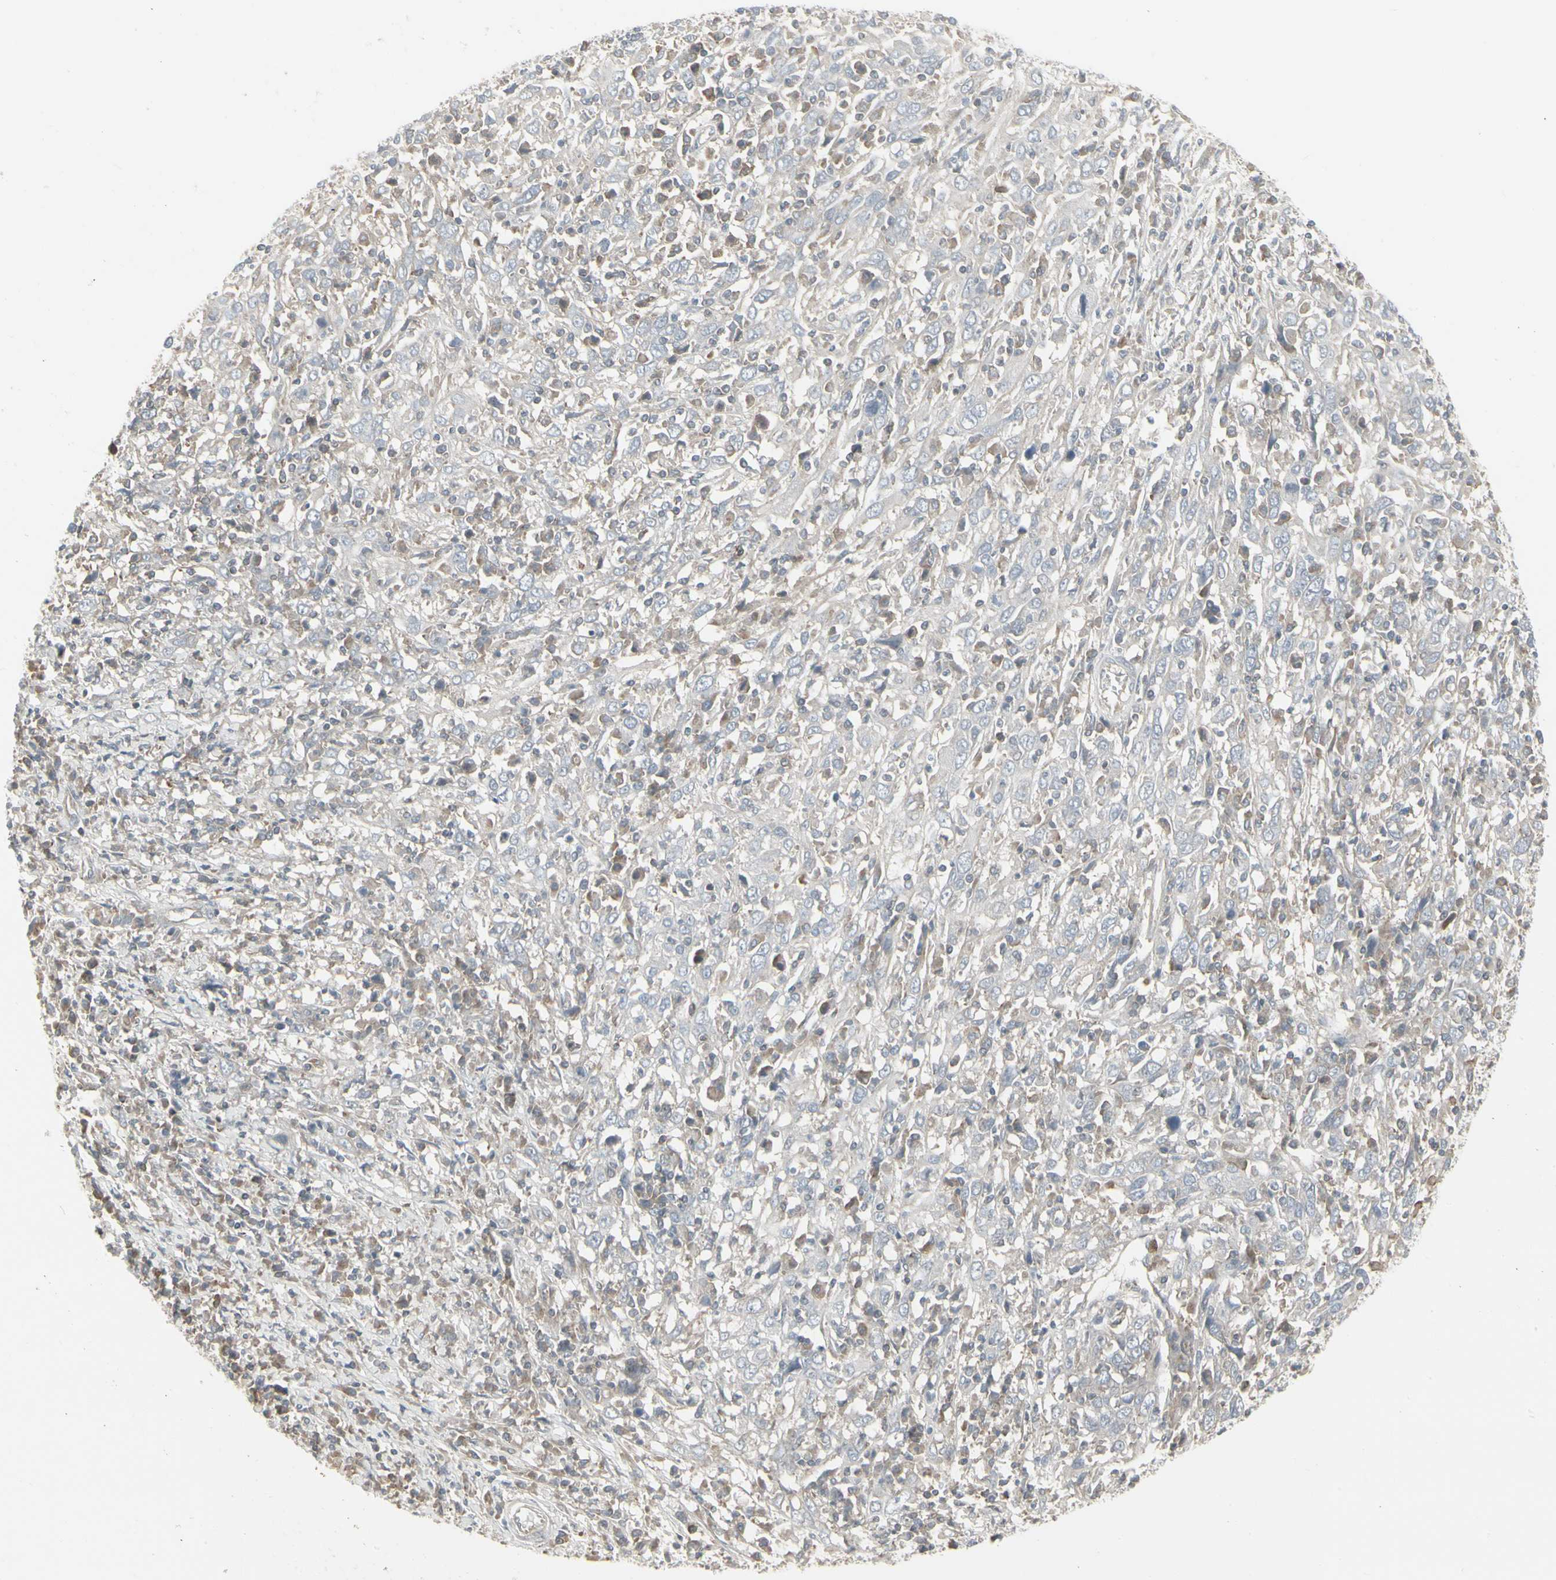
{"staining": {"intensity": "weak", "quantity": ">75%", "location": "cytoplasmic/membranous"}, "tissue": "cervical cancer", "cell_type": "Tumor cells", "image_type": "cancer", "snomed": [{"axis": "morphology", "description": "Squamous cell carcinoma, NOS"}, {"axis": "topography", "description": "Cervix"}], "caption": "Immunohistochemical staining of squamous cell carcinoma (cervical) demonstrates low levels of weak cytoplasmic/membranous expression in about >75% of tumor cells.", "gene": "EPS15", "patient": {"sex": "female", "age": 46}}